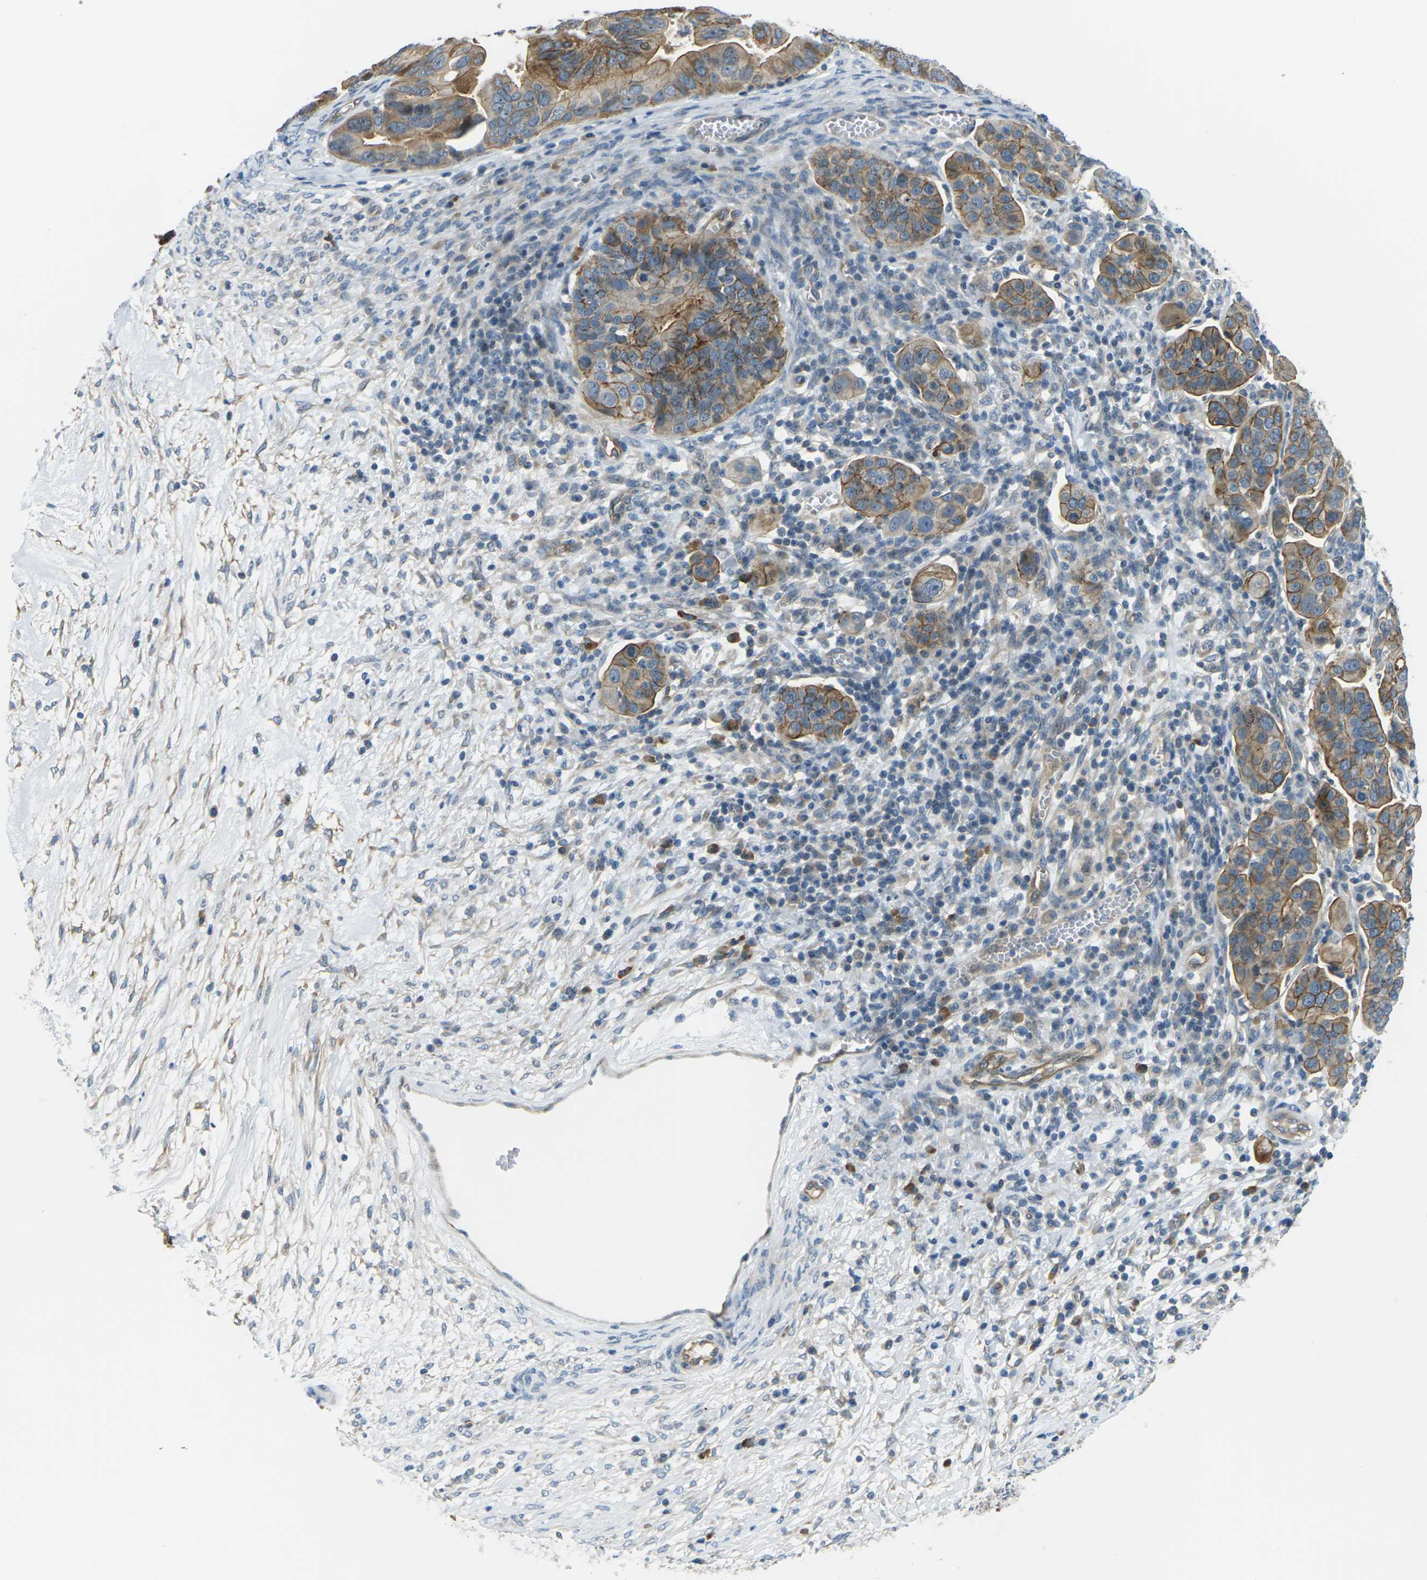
{"staining": {"intensity": "moderate", "quantity": ">75%", "location": "cytoplasmic/membranous"}, "tissue": "ovarian cancer", "cell_type": "Tumor cells", "image_type": "cancer", "snomed": [{"axis": "morphology", "description": "Cystadenocarcinoma, serous, NOS"}, {"axis": "topography", "description": "Ovary"}], "caption": "Immunohistochemical staining of ovarian cancer displays moderate cytoplasmic/membranous protein staining in approximately >75% of tumor cells.", "gene": "SLC13A3", "patient": {"sex": "female", "age": 56}}